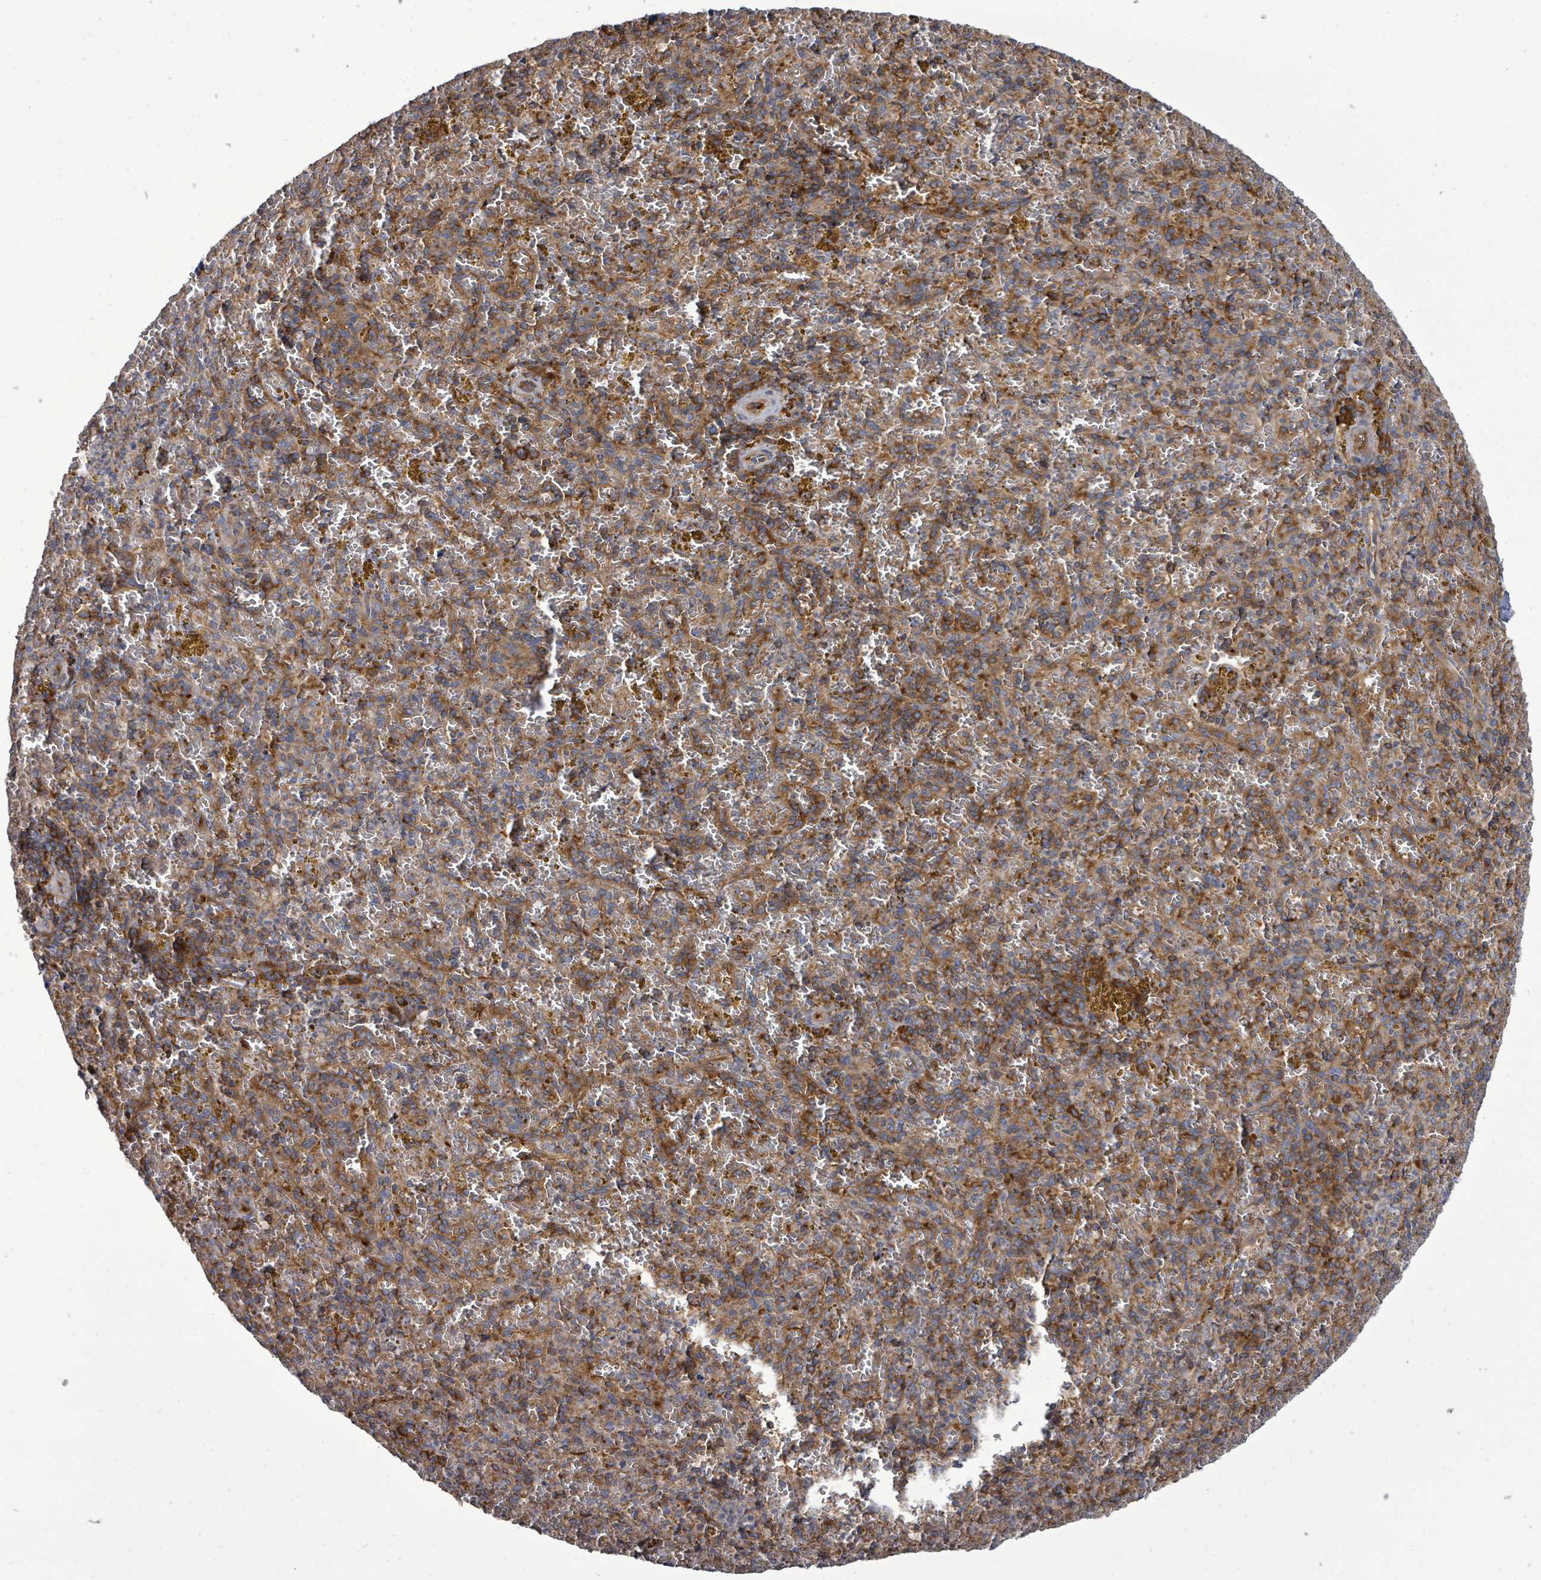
{"staining": {"intensity": "moderate", "quantity": "25%-75%", "location": "cytoplasmic/membranous"}, "tissue": "spleen", "cell_type": "Cells in red pulp", "image_type": "normal", "snomed": [{"axis": "morphology", "description": "Normal tissue, NOS"}, {"axis": "topography", "description": "Spleen"}], "caption": "IHC micrograph of normal spleen stained for a protein (brown), which displays medium levels of moderate cytoplasmic/membranous expression in approximately 25%-75% of cells in red pulp.", "gene": "EIF3CL", "patient": {"sex": "male", "age": 57}}